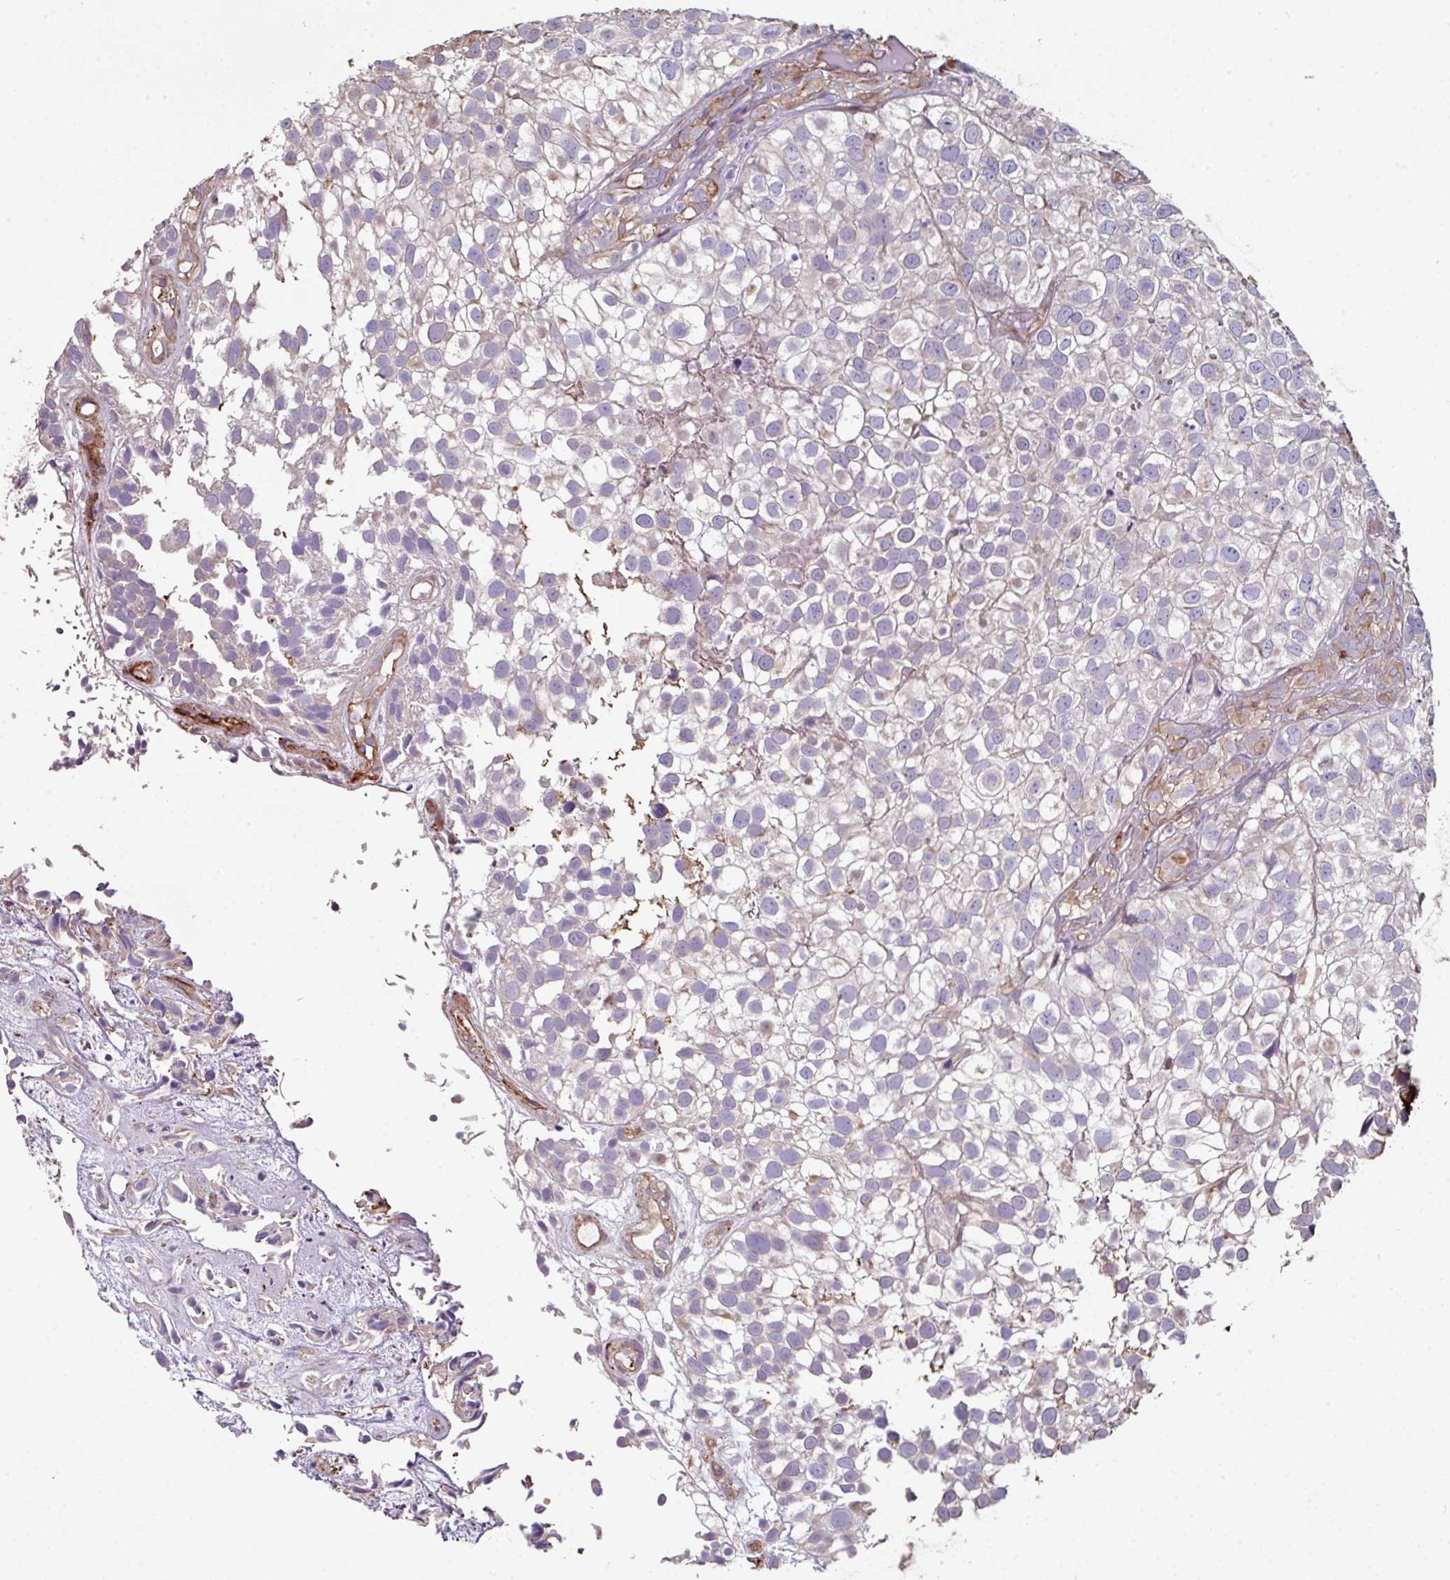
{"staining": {"intensity": "negative", "quantity": "none", "location": "none"}, "tissue": "urothelial cancer", "cell_type": "Tumor cells", "image_type": "cancer", "snomed": [{"axis": "morphology", "description": "Urothelial carcinoma, High grade"}, {"axis": "topography", "description": "Urinary bladder"}], "caption": "Immunohistochemistry photomicrograph of neoplastic tissue: urothelial carcinoma (high-grade) stained with DAB (3,3'-diaminobenzidine) reveals no significant protein expression in tumor cells.", "gene": "ANO9", "patient": {"sex": "male", "age": 56}}